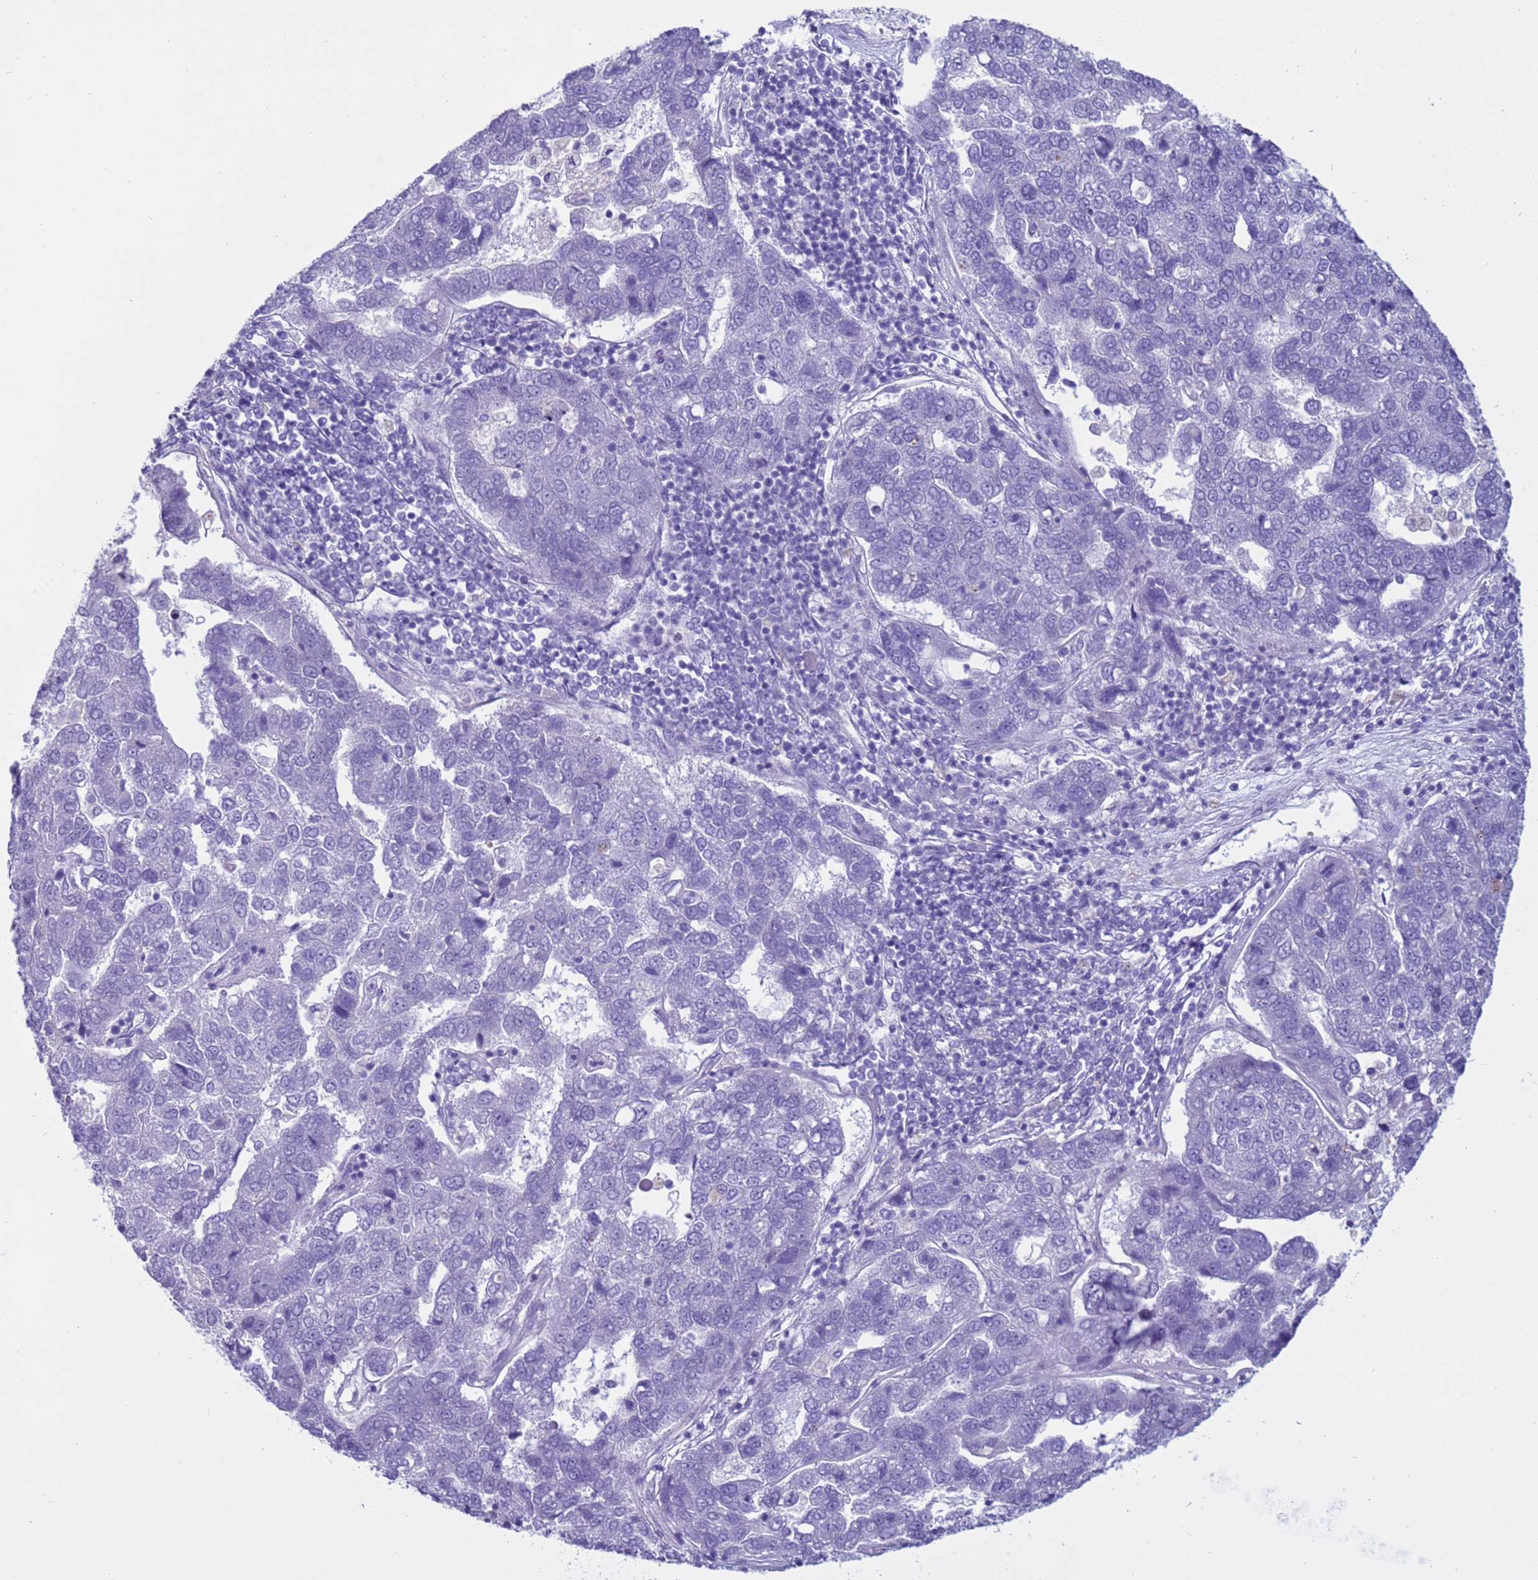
{"staining": {"intensity": "negative", "quantity": "none", "location": "none"}, "tissue": "pancreatic cancer", "cell_type": "Tumor cells", "image_type": "cancer", "snomed": [{"axis": "morphology", "description": "Adenocarcinoma, NOS"}, {"axis": "topography", "description": "Pancreas"}], "caption": "Immunohistochemistry image of neoplastic tissue: pancreatic cancer (adenocarcinoma) stained with DAB demonstrates no significant protein staining in tumor cells. (Immunohistochemistry, brightfield microscopy, high magnification).", "gene": "CST4", "patient": {"sex": "female", "age": 61}}